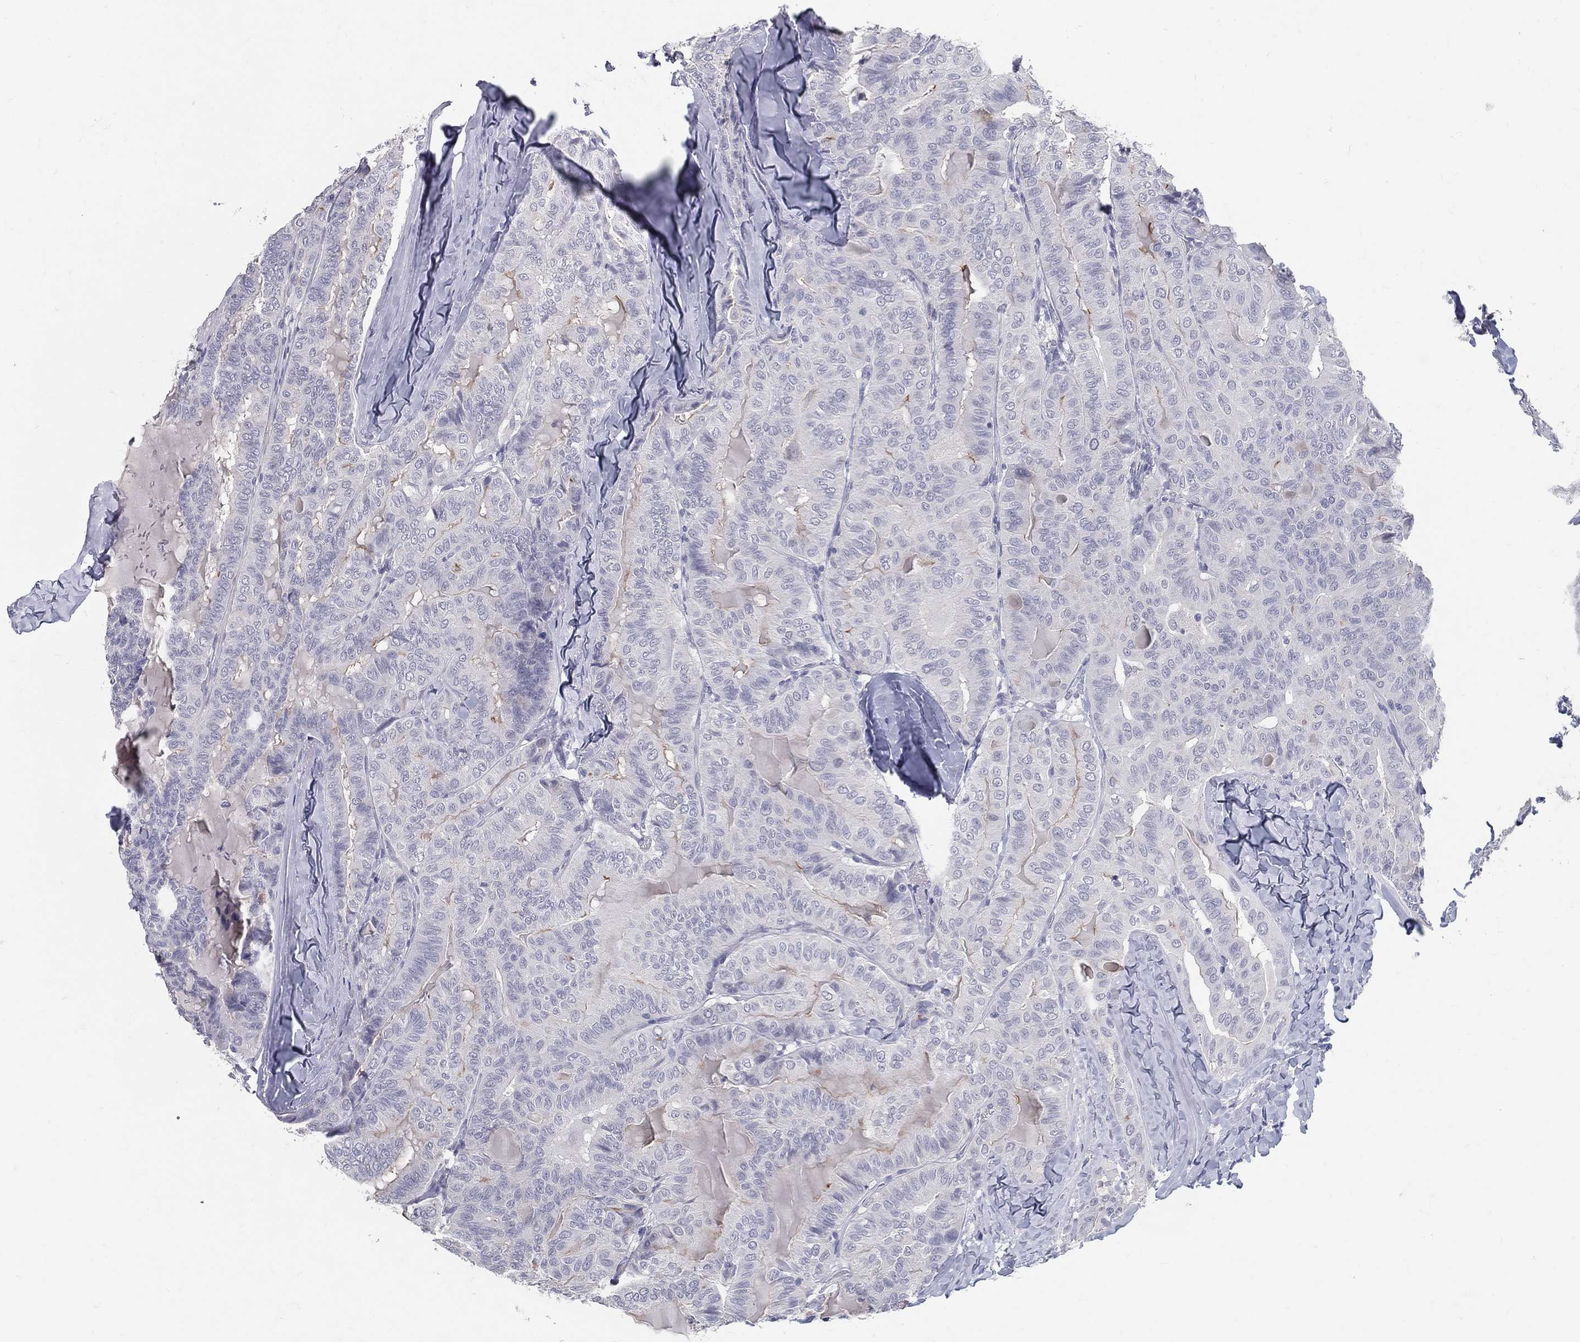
{"staining": {"intensity": "negative", "quantity": "none", "location": "none"}, "tissue": "thyroid cancer", "cell_type": "Tumor cells", "image_type": "cancer", "snomed": [{"axis": "morphology", "description": "Papillary adenocarcinoma, NOS"}, {"axis": "topography", "description": "Thyroid gland"}], "caption": "Immunohistochemical staining of thyroid cancer exhibits no significant staining in tumor cells.", "gene": "ACE2", "patient": {"sex": "female", "age": 68}}